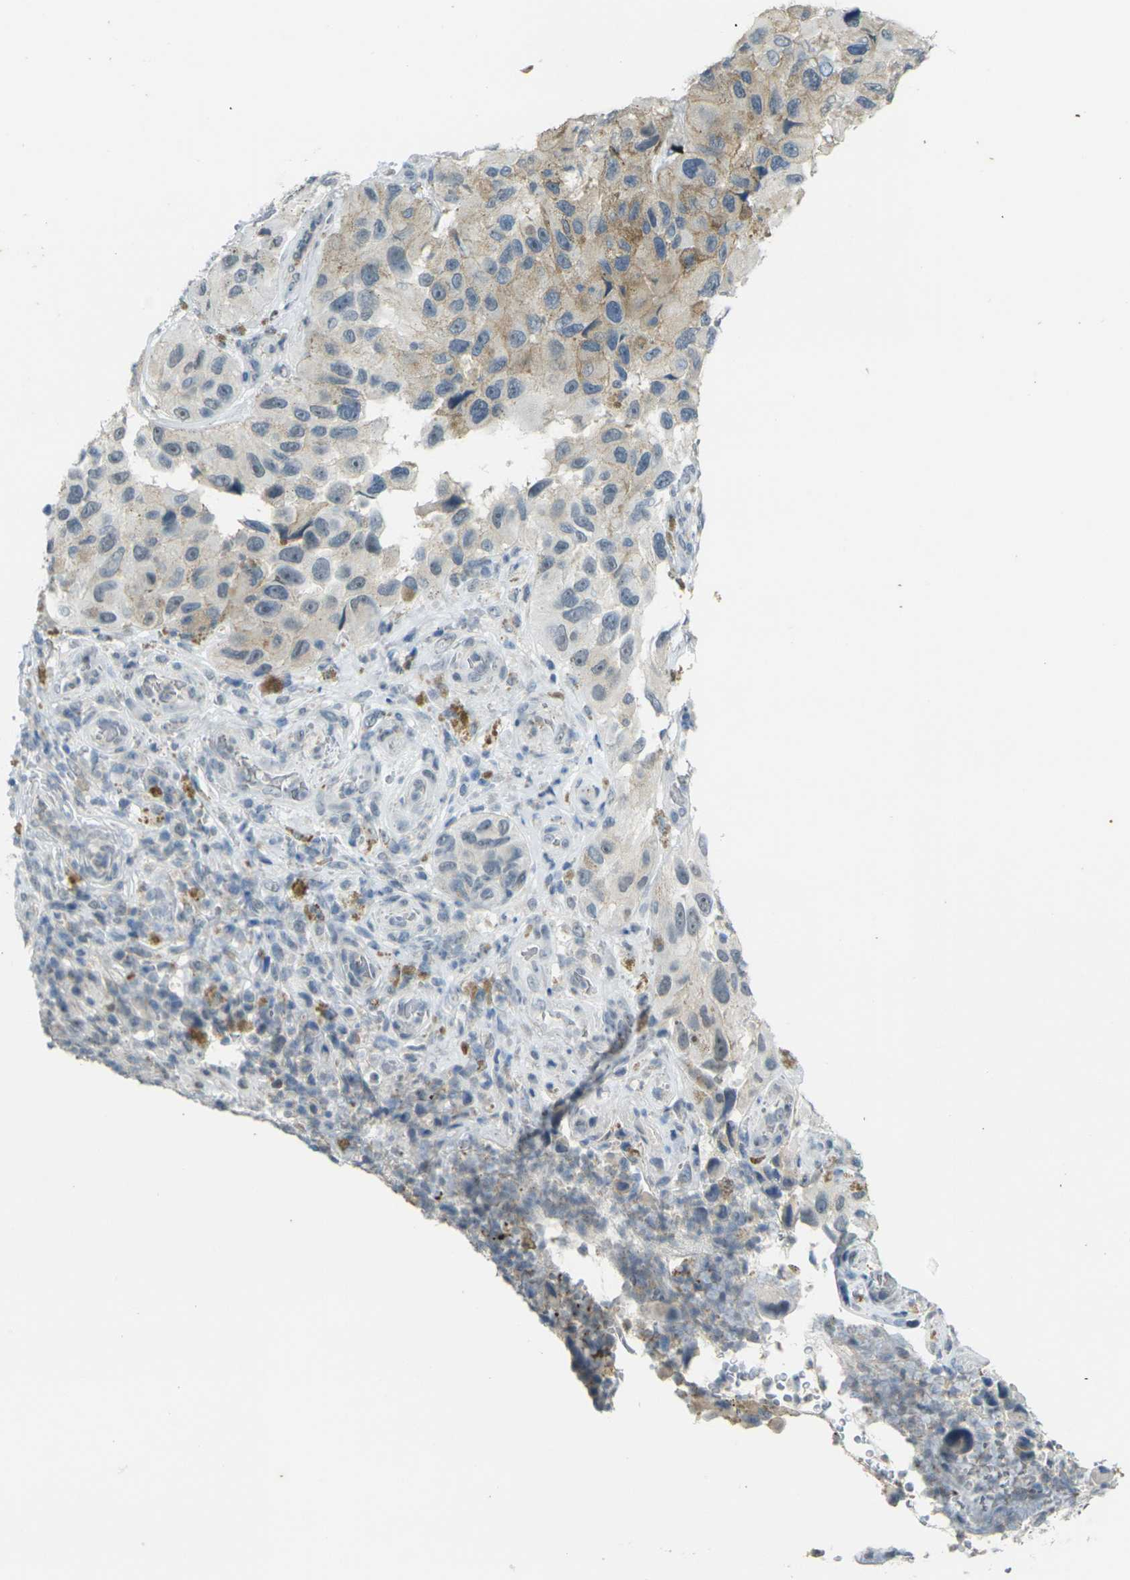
{"staining": {"intensity": "moderate", "quantity": "25%-75%", "location": "cytoplasmic/membranous"}, "tissue": "melanoma", "cell_type": "Tumor cells", "image_type": "cancer", "snomed": [{"axis": "morphology", "description": "Malignant melanoma, NOS"}, {"axis": "topography", "description": "Skin"}], "caption": "Immunohistochemistry photomicrograph of melanoma stained for a protein (brown), which displays medium levels of moderate cytoplasmic/membranous positivity in about 25%-75% of tumor cells.", "gene": "SPTBN2", "patient": {"sex": "female", "age": 73}}